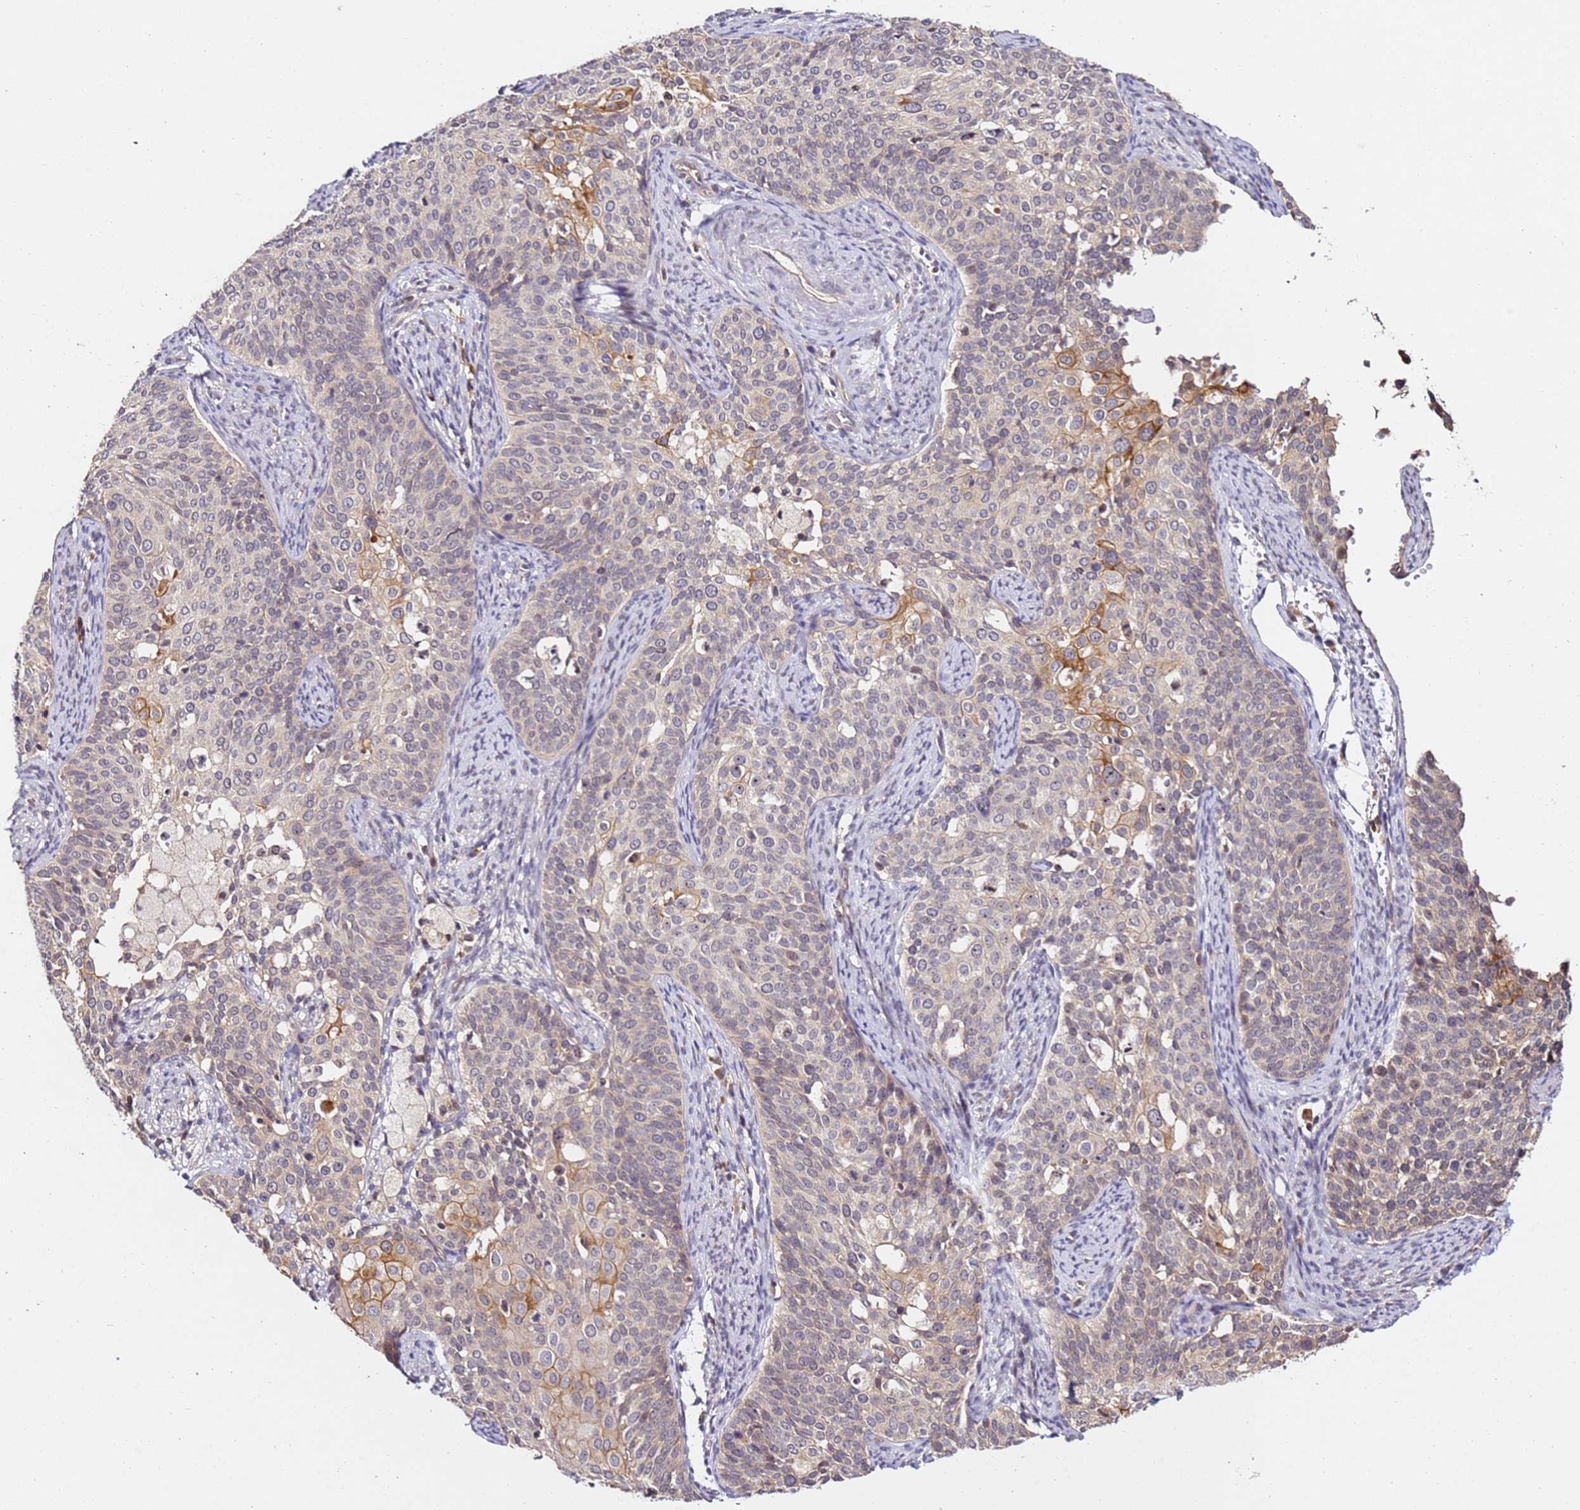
{"staining": {"intensity": "moderate", "quantity": "<25%", "location": "cytoplasmic/membranous"}, "tissue": "cervical cancer", "cell_type": "Tumor cells", "image_type": "cancer", "snomed": [{"axis": "morphology", "description": "Squamous cell carcinoma, NOS"}, {"axis": "topography", "description": "Cervix"}], "caption": "Brown immunohistochemical staining in human cervical squamous cell carcinoma shows moderate cytoplasmic/membranous staining in approximately <25% of tumor cells. Using DAB (3,3'-diaminobenzidine) (brown) and hematoxylin (blue) stains, captured at high magnification using brightfield microscopy.", "gene": "DDX27", "patient": {"sex": "female", "age": 44}}